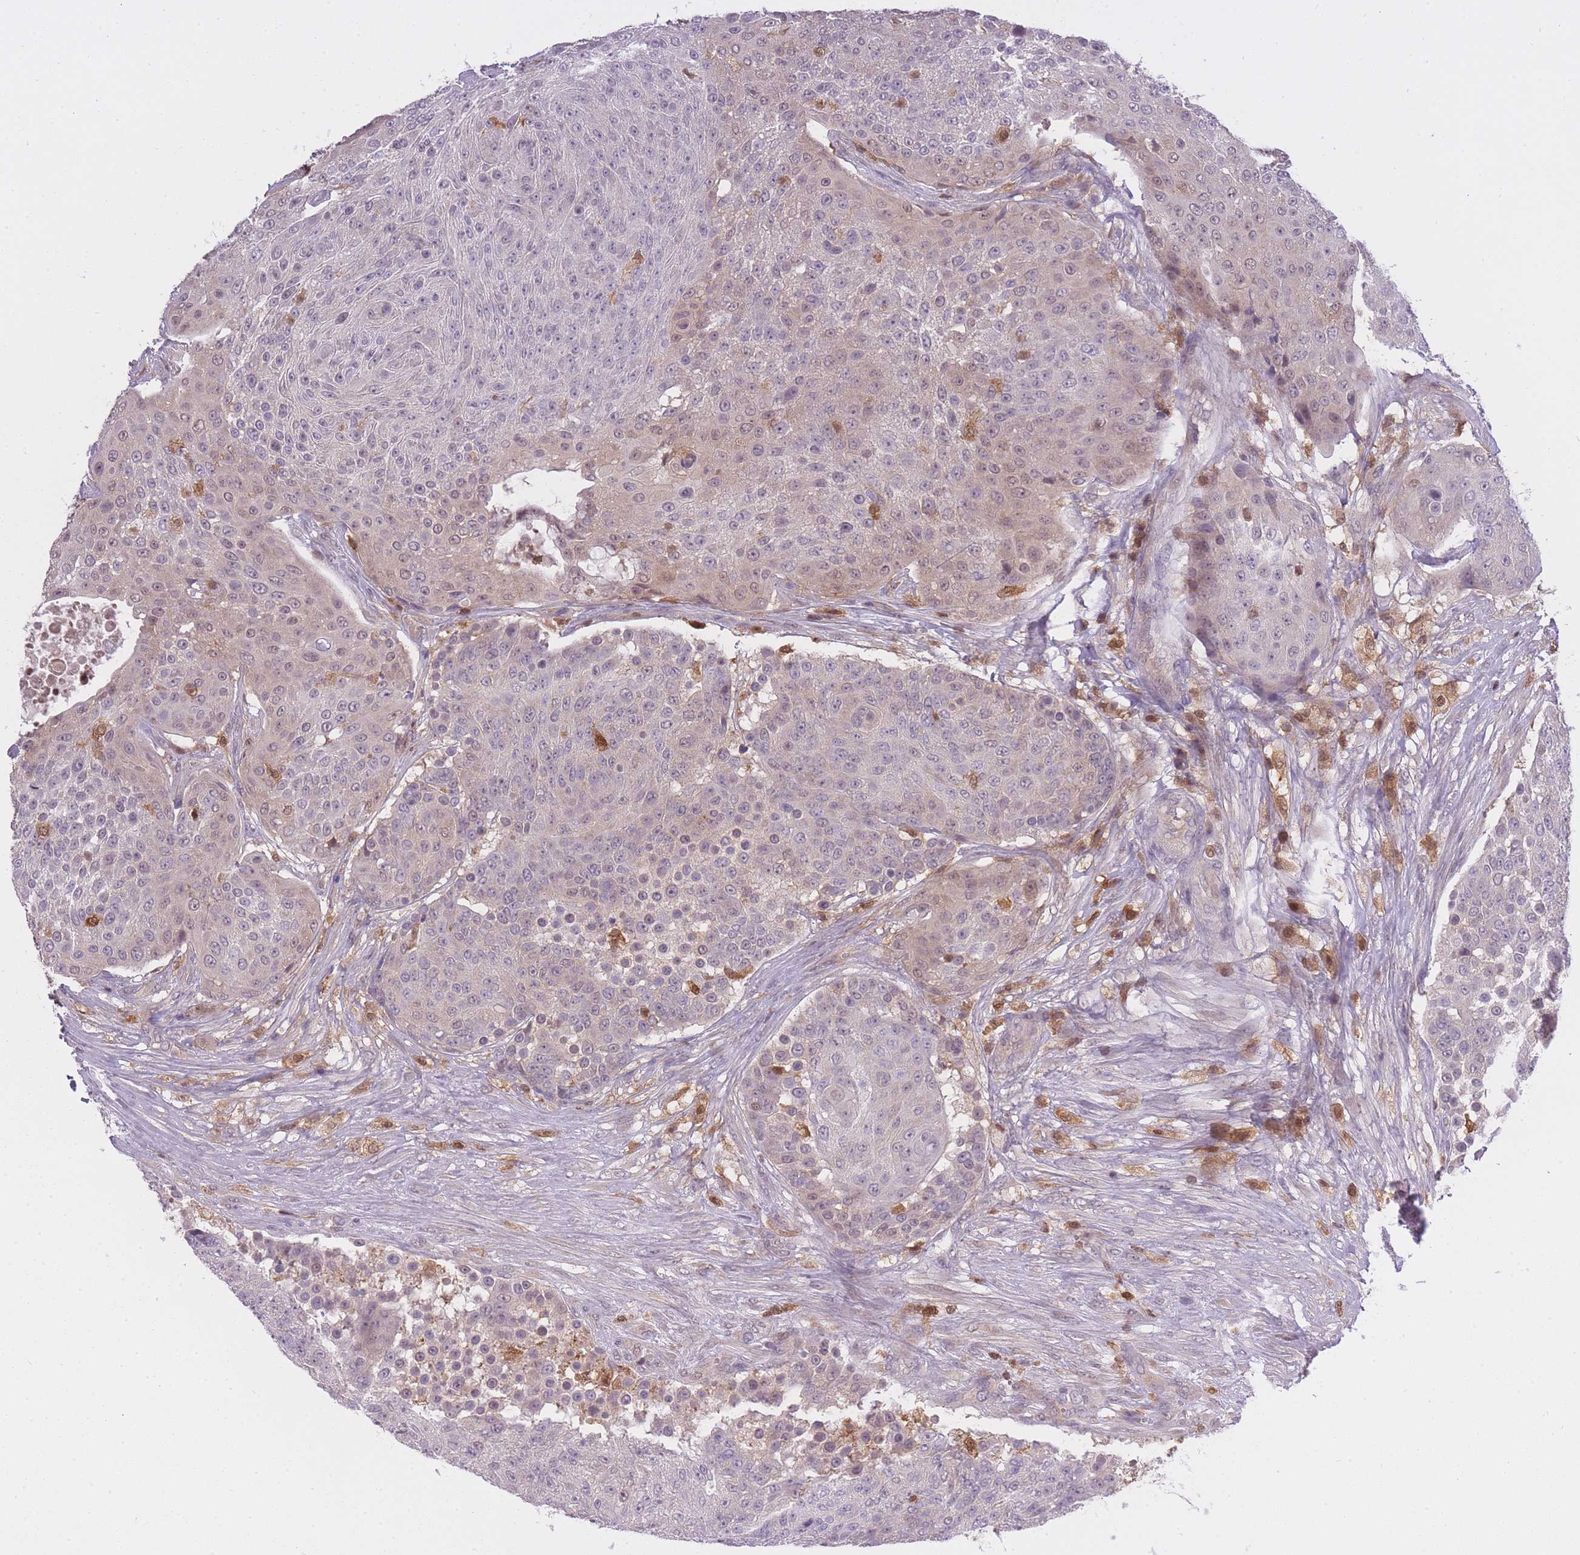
{"staining": {"intensity": "weak", "quantity": "<25%", "location": "cytoplasmic/membranous,nuclear"}, "tissue": "urothelial cancer", "cell_type": "Tumor cells", "image_type": "cancer", "snomed": [{"axis": "morphology", "description": "Urothelial carcinoma, High grade"}, {"axis": "topography", "description": "Urinary bladder"}], "caption": "Tumor cells show no significant positivity in urothelial cancer.", "gene": "CXorf38", "patient": {"sex": "female", "age": 63}}